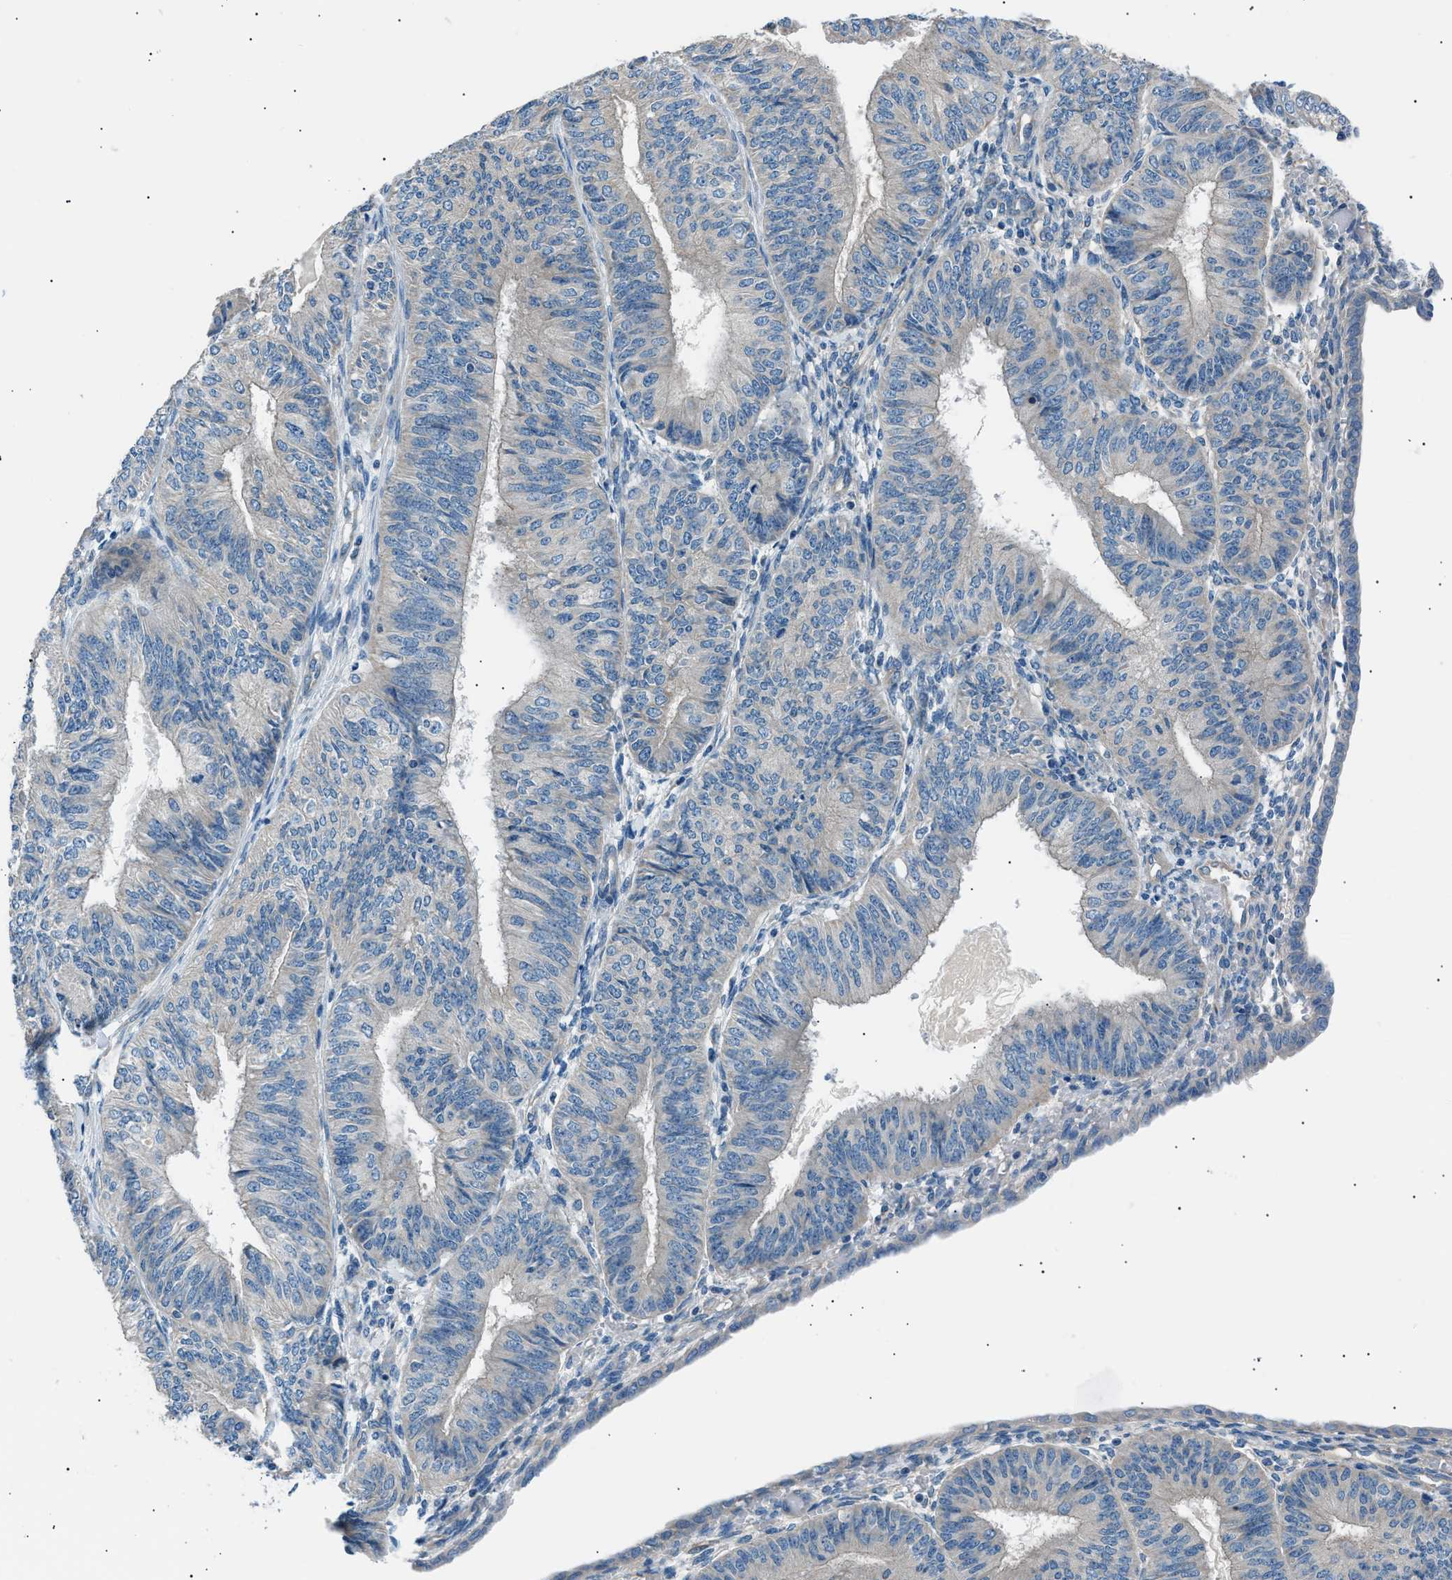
{"staining": {"intensity": "negative", "quantity": "none", "location": "none"}, "tissue": "endometrial cancer", "cell_type": "Tumor cells", "image_type": "cancer", "snomed": [{"axis": "morphology", "description": "Adenocarcinoma, NOS"}, {"axis": "topography", "description": "Endometrium"}], "caption": "Immunohistochemical staining of endometrial cancer demonstrates no significant expression in tumor cells.", "gene": "LRRC37B", "patient": {"sex": "female", "age": 58}}